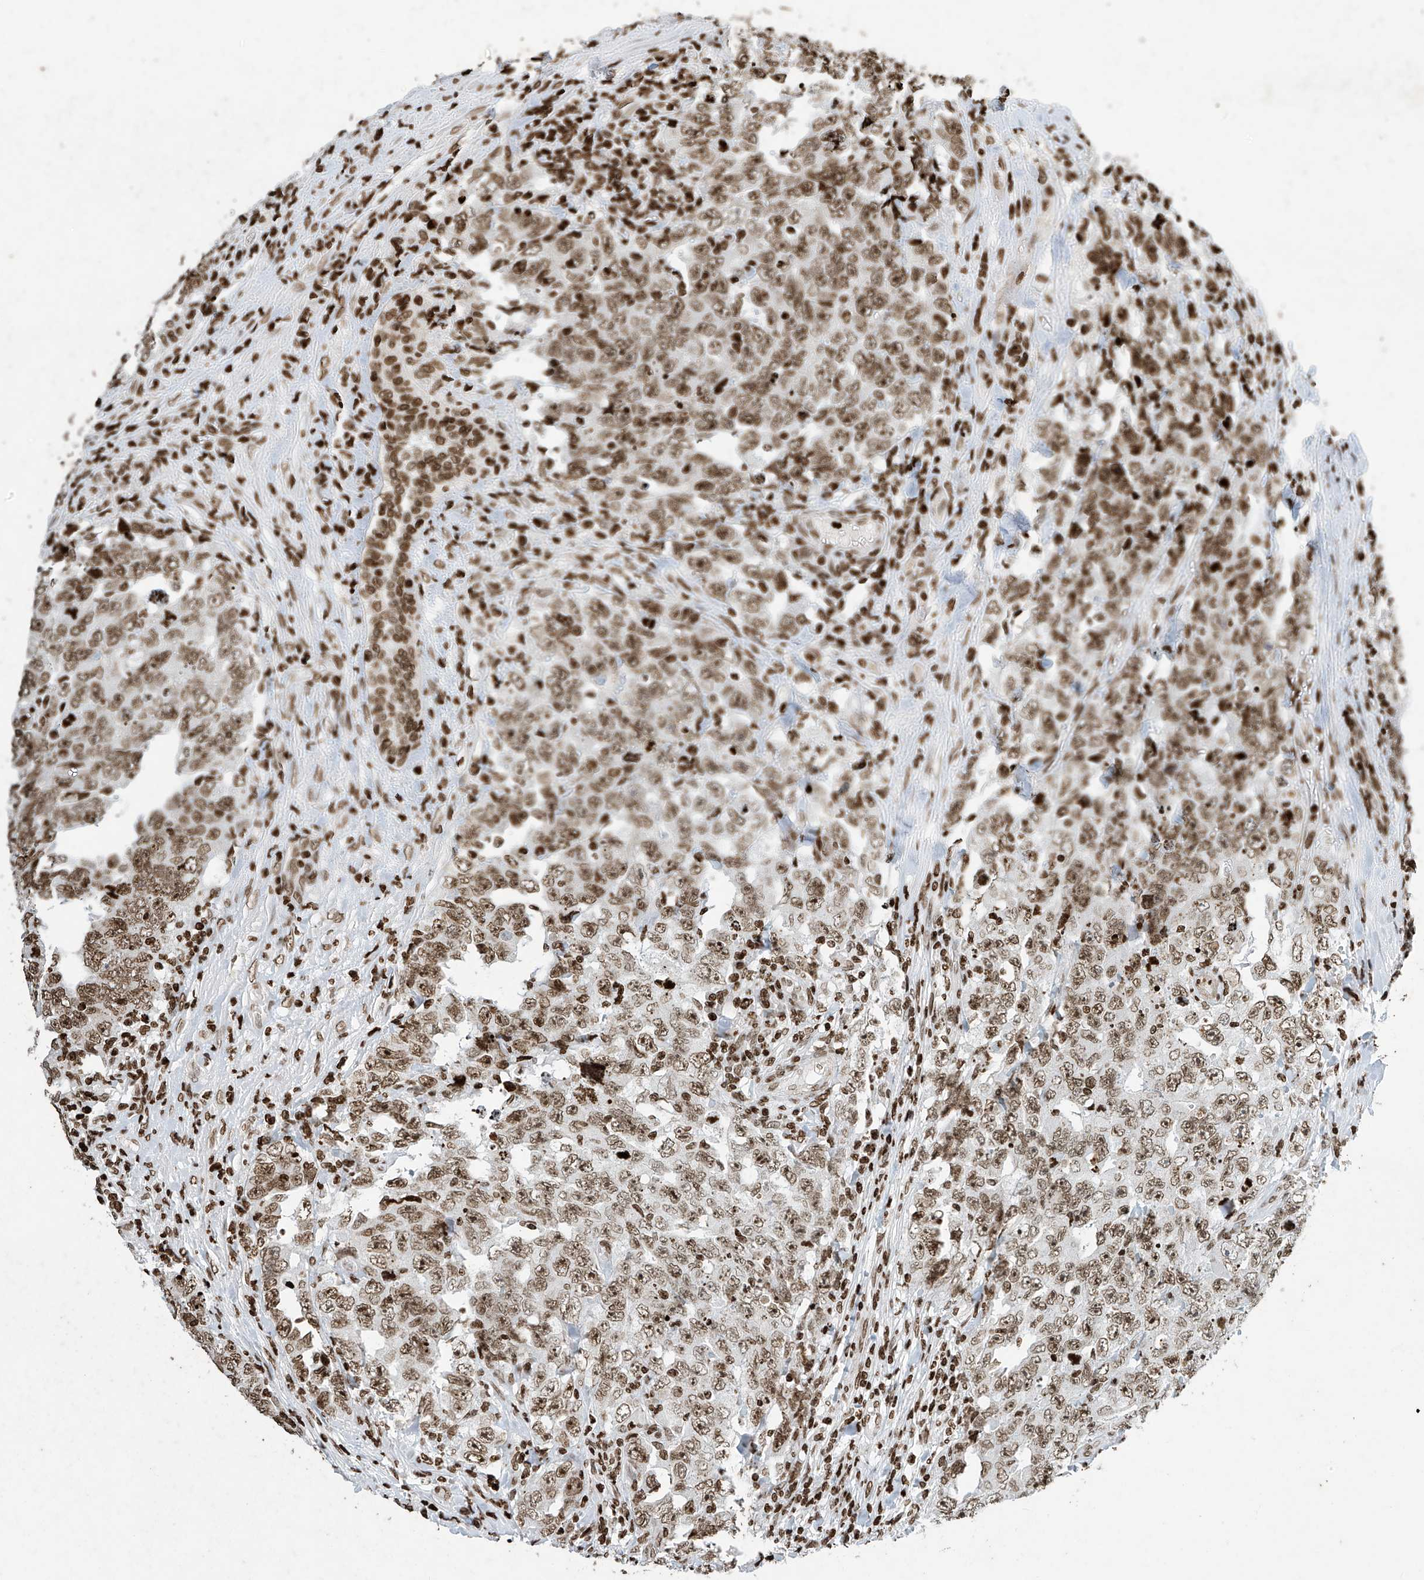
{"staining": {"intensity": "moderate", "quantity": ">75%", "location": "nuclear"}, "tissue": "testis cancer", "cell_type": "Tumor cells", "image_type": "cancer", "snomed": [{"axis": "morphology", "description": "Carcinoma, Embryonal, NOS"}, {"axis": "topography", "description": "Testis"}], "caption": "An immunohistochemistry histopathology image of tumor tissue is shown. Protein staining in brown shows moderate nuclear positivity in embryonal carcinoma (testis) within tumor cells. (Stains: DAB in brown, nuclei in blue, Microscopy: brightfield microscopy at high magnification).", "gene": "H4C16", "patient": {"sex": "male", "age": 26}}